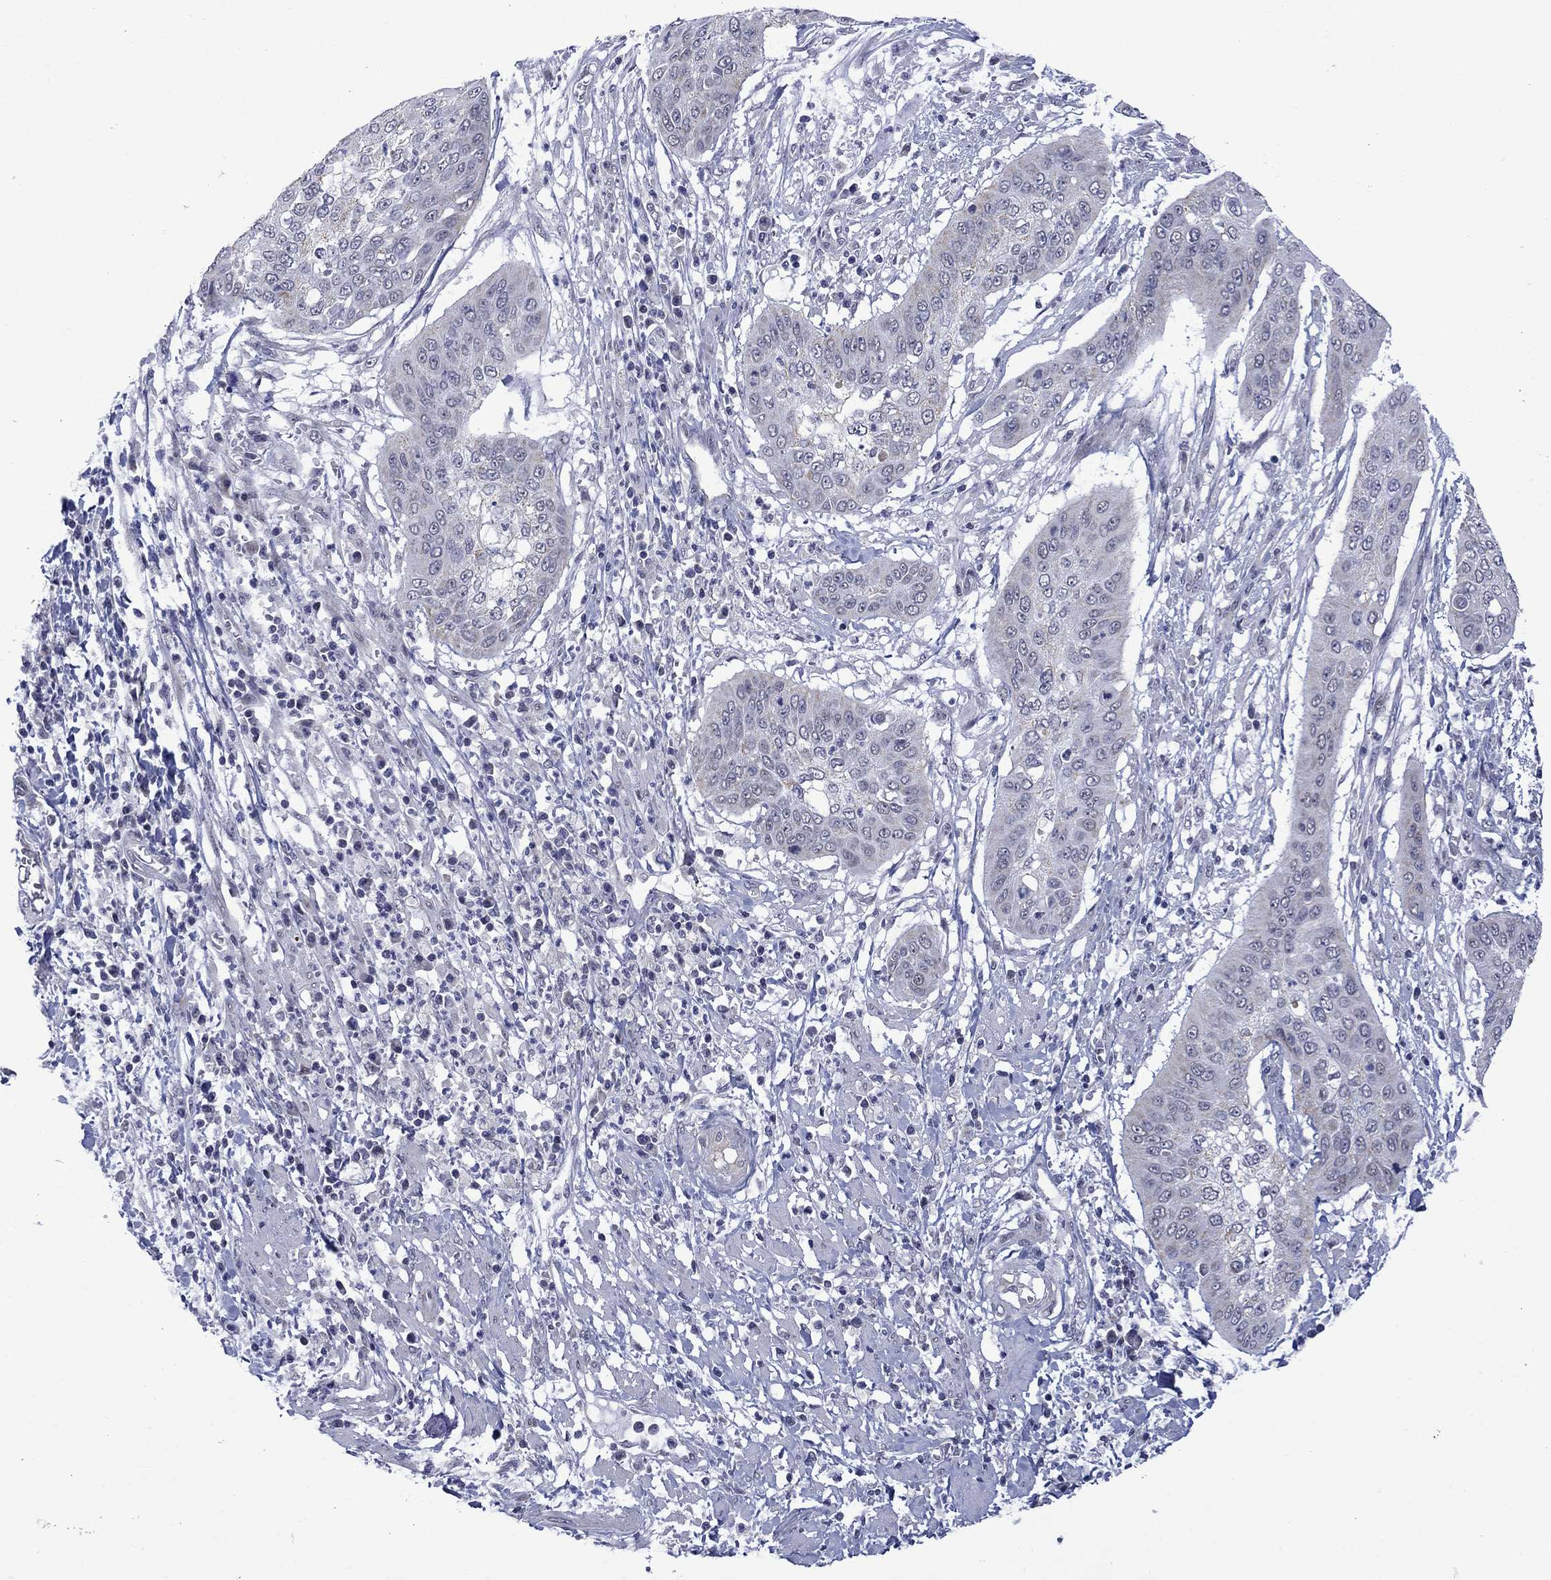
{"staining": {"intensity": "negative", "quantity": "none", "location": "none"}, "tissue": "cervical cancer", "cell_type": "Tumor cells", "image_type": "cancer", "snomed": [{"axis": "morphology", "description": "Squamous cell carcinoma, NOS"}, {"axis": "topography", "description": "Cervix"}], "caption": "The immunohistochemistry micrograph has no significant expression in tumor cells of cervical squamous cell carcinoma tissue.", "gene": "KCNJ16", "patient": {"sex": "female", "age": 39}}